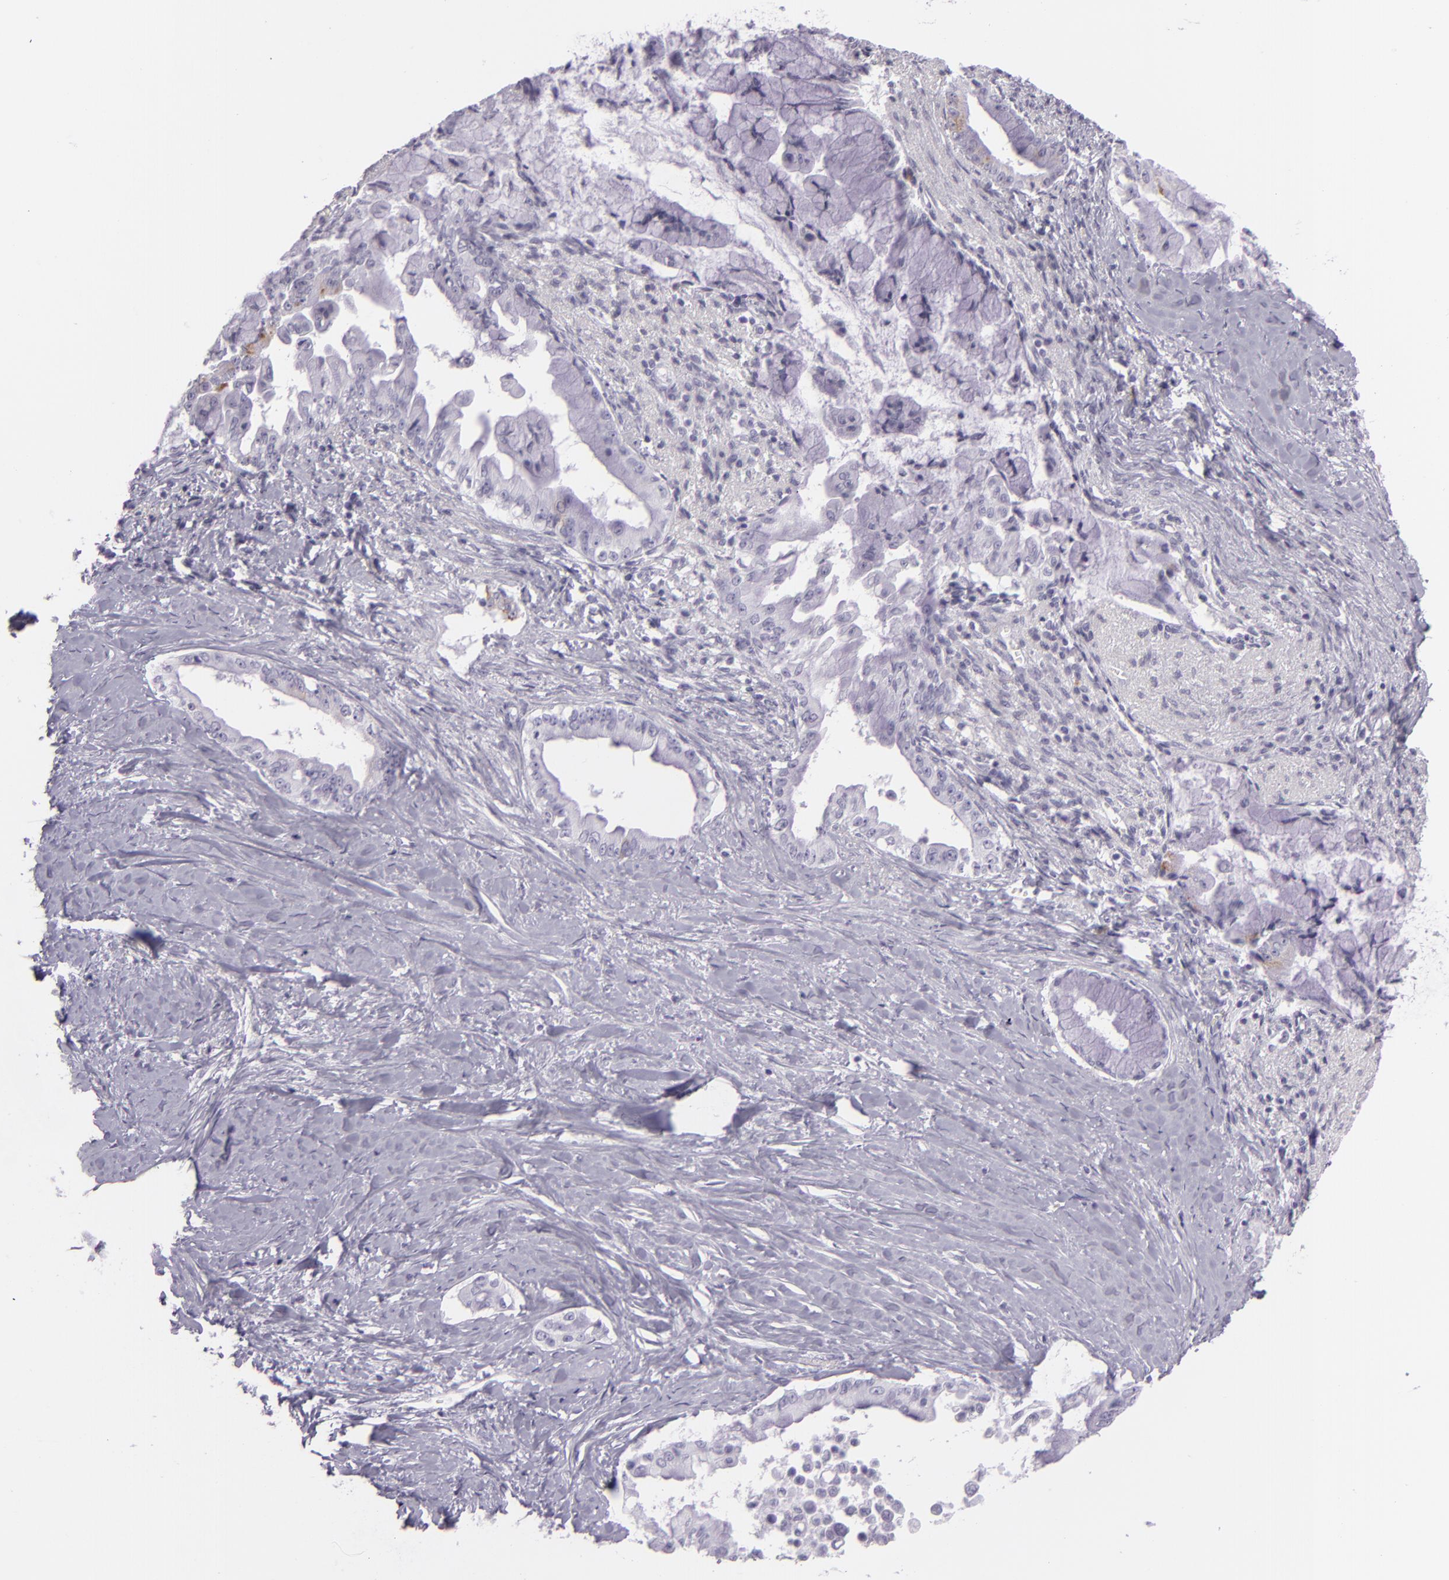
{"staining": {"intensity": "negative", "quantity": "none", "location": "none"}, "tissue": "pancreatic cancer", "cell_type": "Tumor cells", "image_type": "cancer", "snomed": [{"axis": "morphology", "description": "Adenocarcinoma, NOS"}, {"axis": "topography", "description": "Pancreas"}], "caption": "DAB (3,3'-diaminobenzidine) immunohistochemical staining of pancreatic cancer (adenocarcinoma) demonstrates no significant staining in tumor cells.", "gene": "MUC6", "patient": {"sex": "male", "age": 59}}